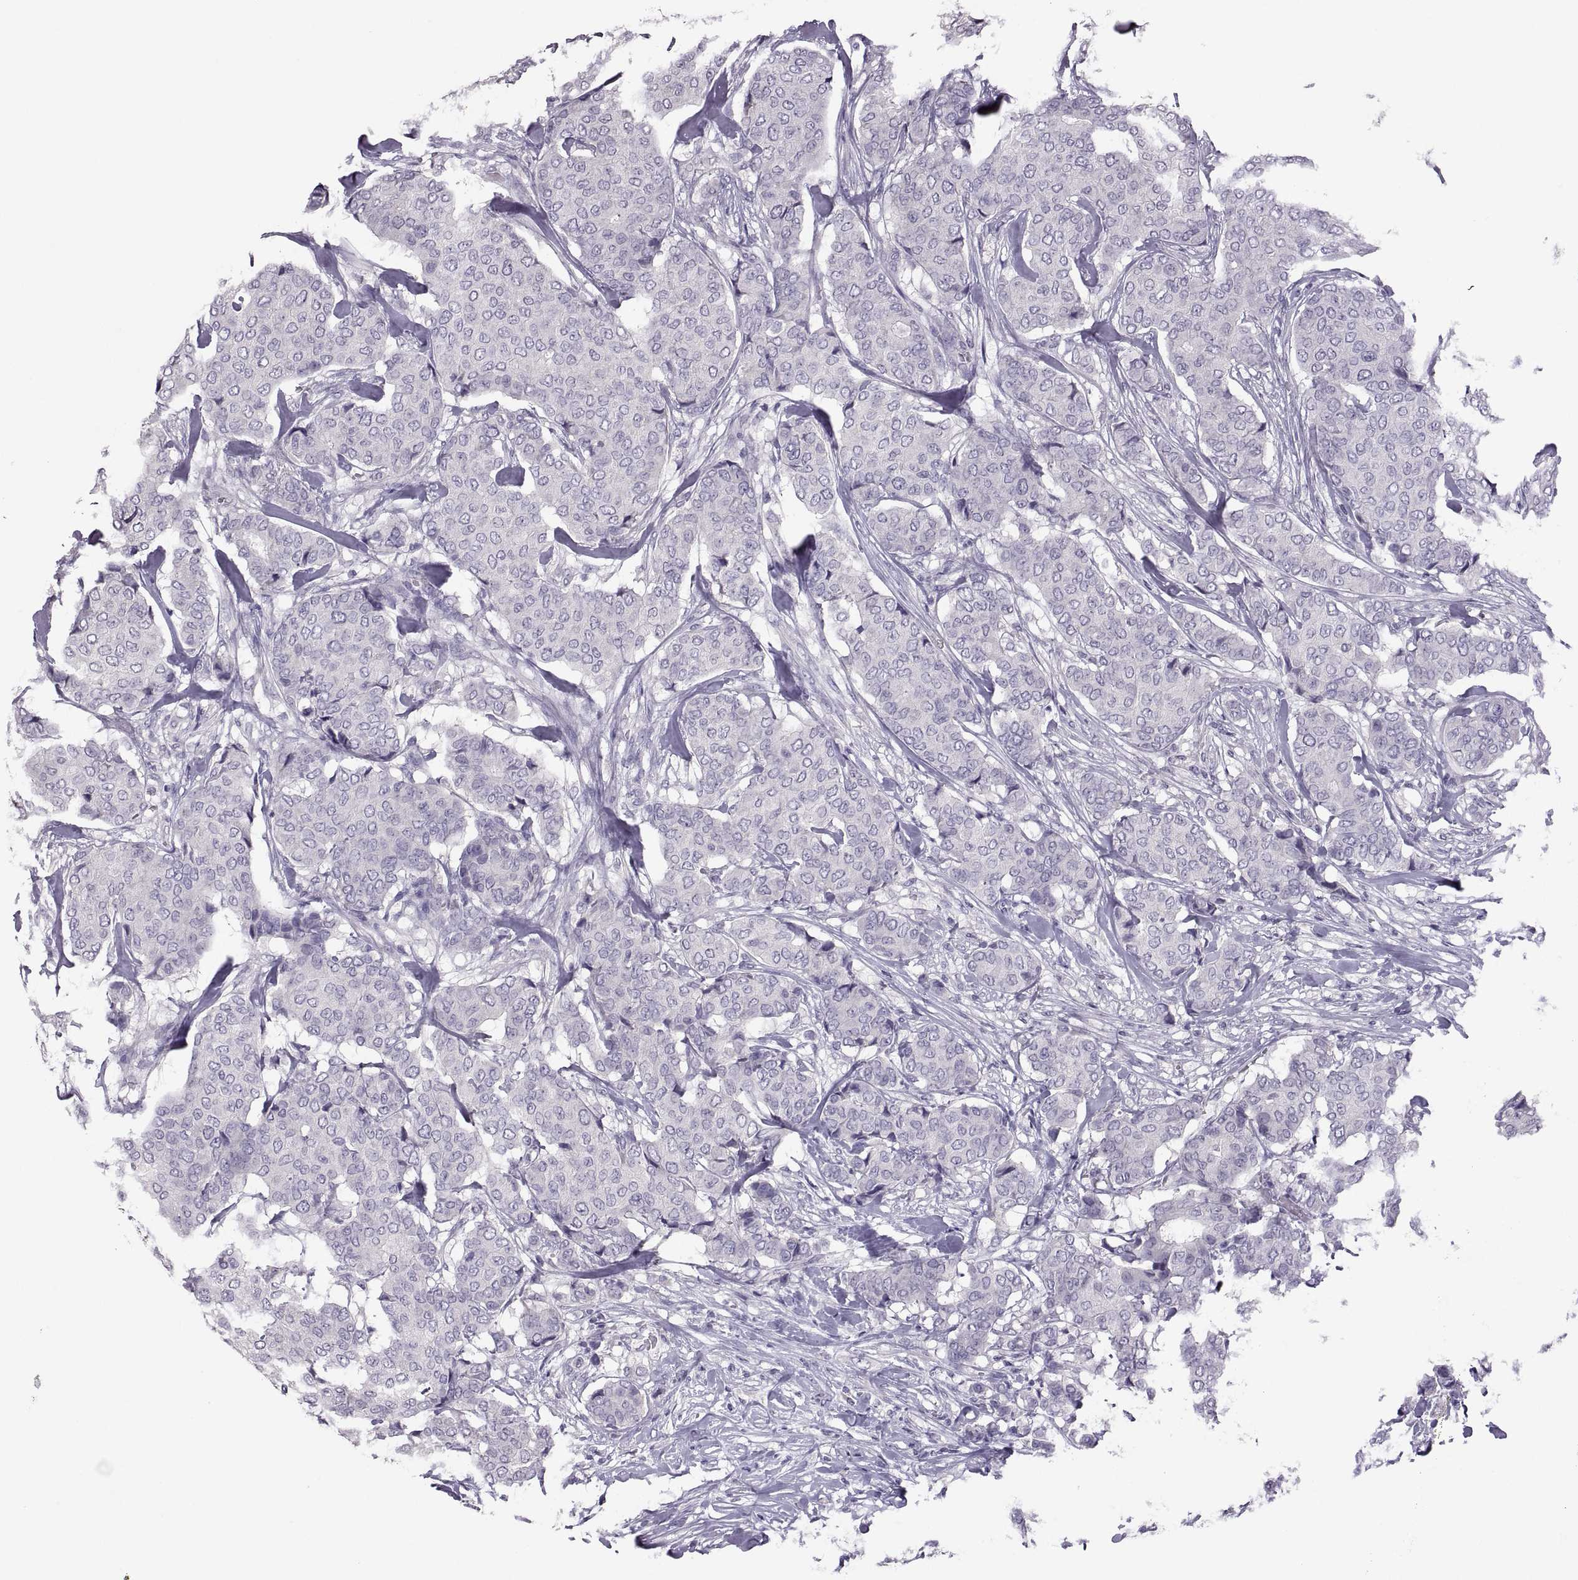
{"staining": {"intensity": "negative", "quantity": "none", "location": "none"}, "tissue": "breast cancer", "cell_type": "Tumor cells", "image_type": "cancer", "snomed": [{"axis": "morphology", "description": "Duct carcinoma"}, {"axis": "topography", "description": "Breast"}], "caption": "Breast cancer stained for a protein using IHC reveals no positivity tumor cells.", "gene": "TBX19", "patient": {"sex": "female", "age": 75}}